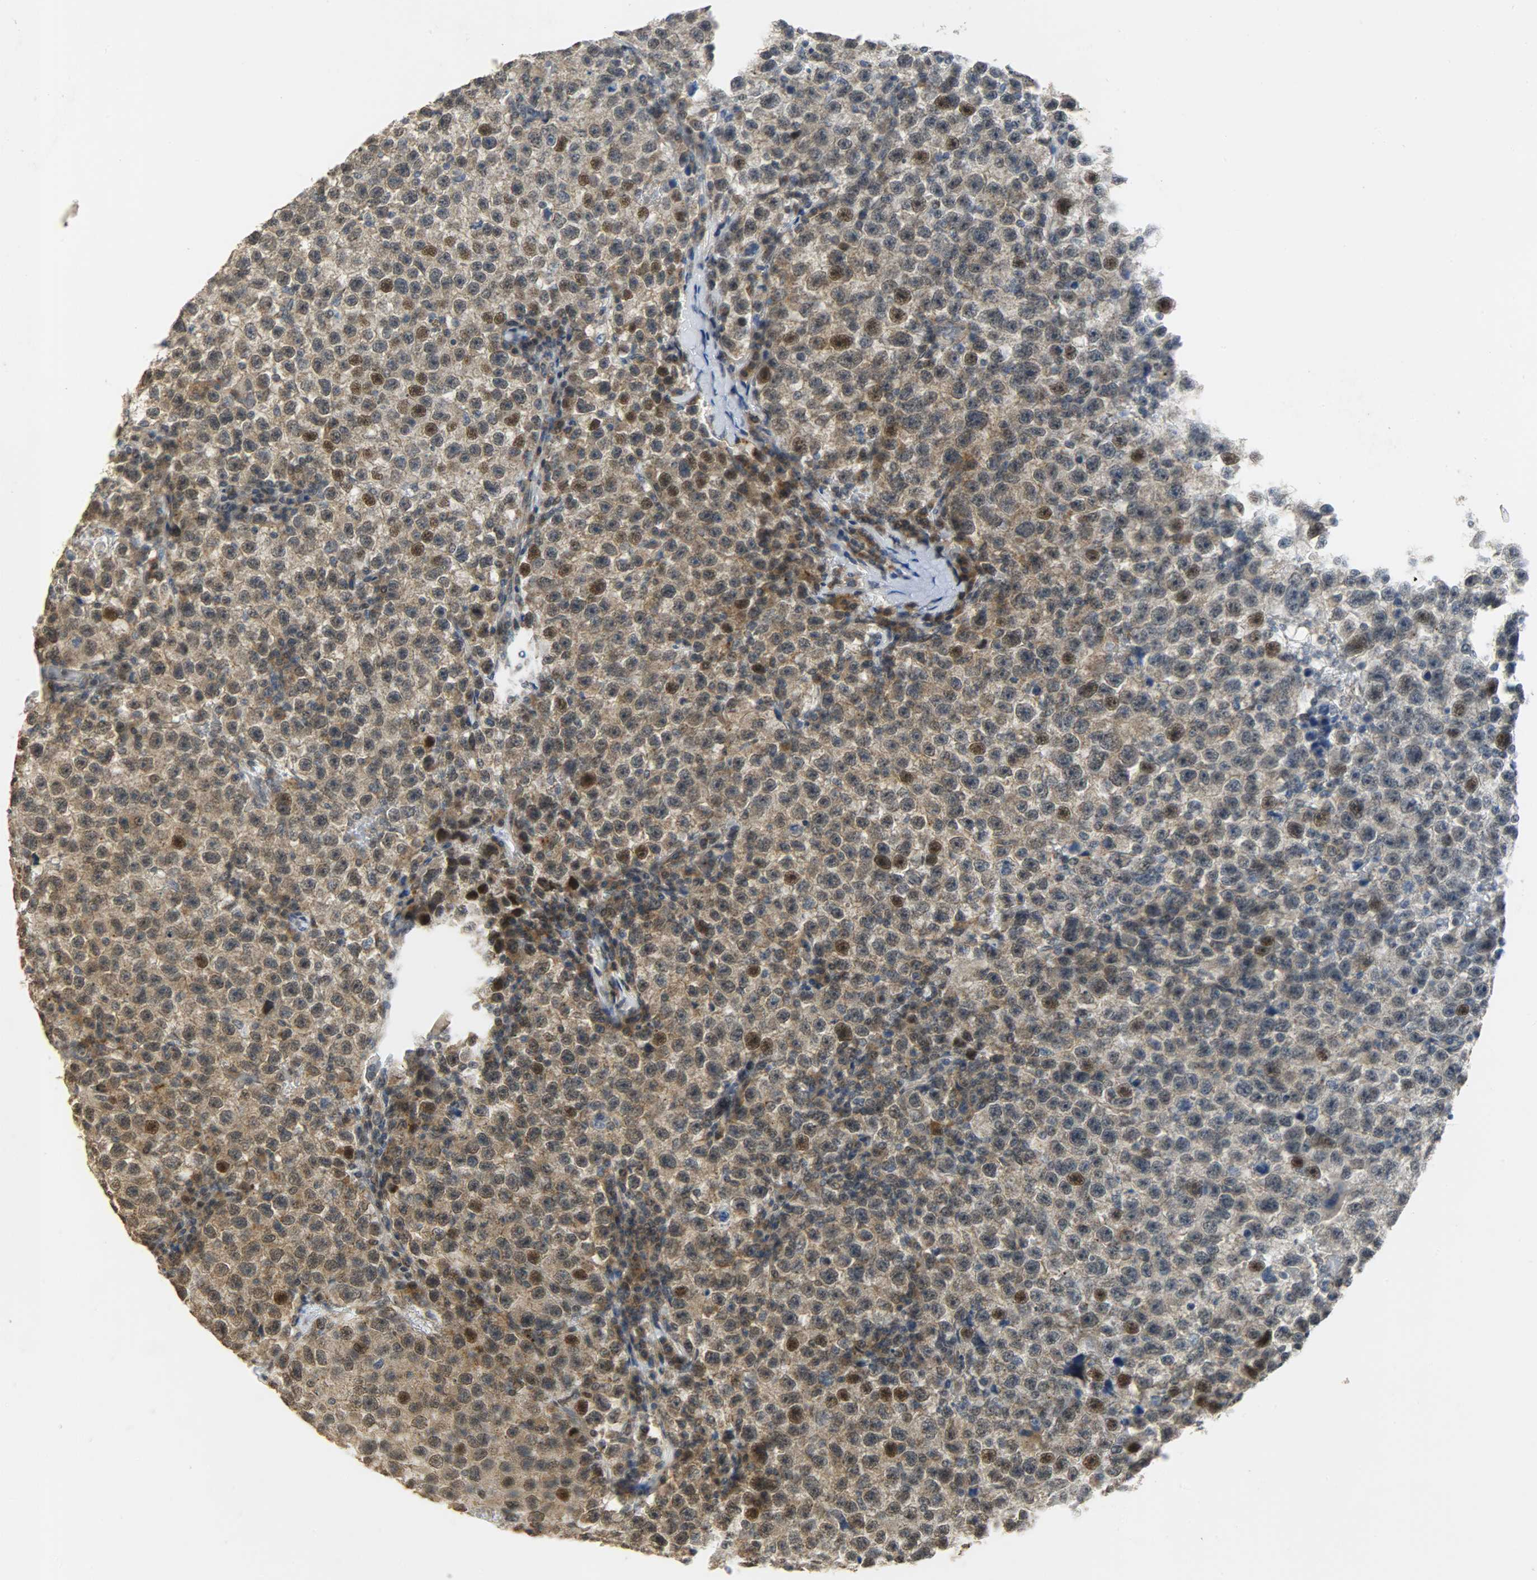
{"staining": {"intensity": "moderate", "quantity": ">75%", "location": "cytoplasmic/membranous,nuclear"}, "tissue": "testis cancer", "cell_type": "Tumor cells", "image_type": "cancer", "snomed": [{"axis": "morphology", "description": "Seminoma, NOS"}, {"axis": "topography", "description": "Testis"}], "caption": "Seminoma (testis) stained with DAB IHC exhibits medium levels of moderate cytoplasmic/membranous and nuclear positivity in approximately >75% of tumor cells.", "gene": "GIT2", "patient": {"sex": "male", "age": 22}}